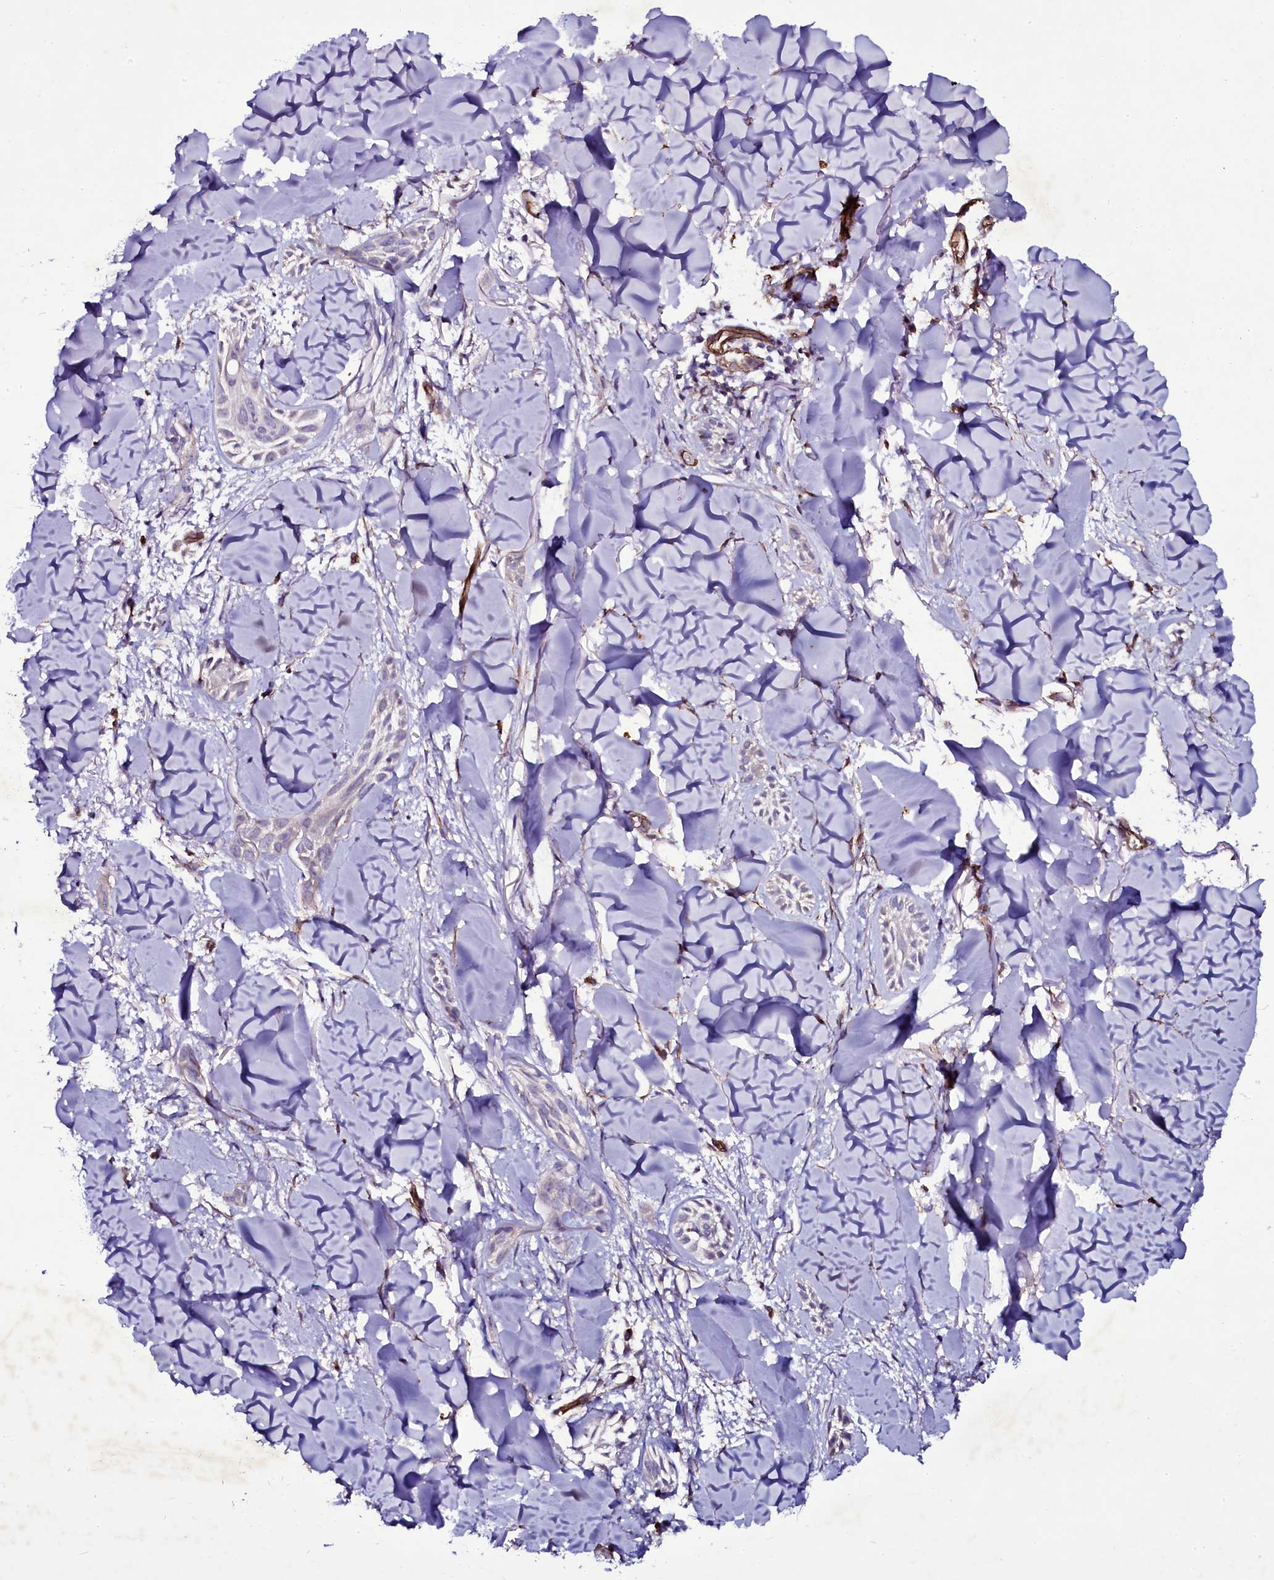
{"staining": {"intensity": "negative", "quantity": "none", "location": "none"}, "tissue": "skin cancer", "cell_type": "Tumor cells", "image_type": "cancer", "snomed": [{"axis": "morphology", "description": "Basal cell carcinoma"}, {"axis": "topography", "description": "Skin"}], "caption": "Tumor cells show no significant staining in basal cell carcinoma (skin).", "gene": "MEX3C", "patient": {"sex": "female", "age": 59}}